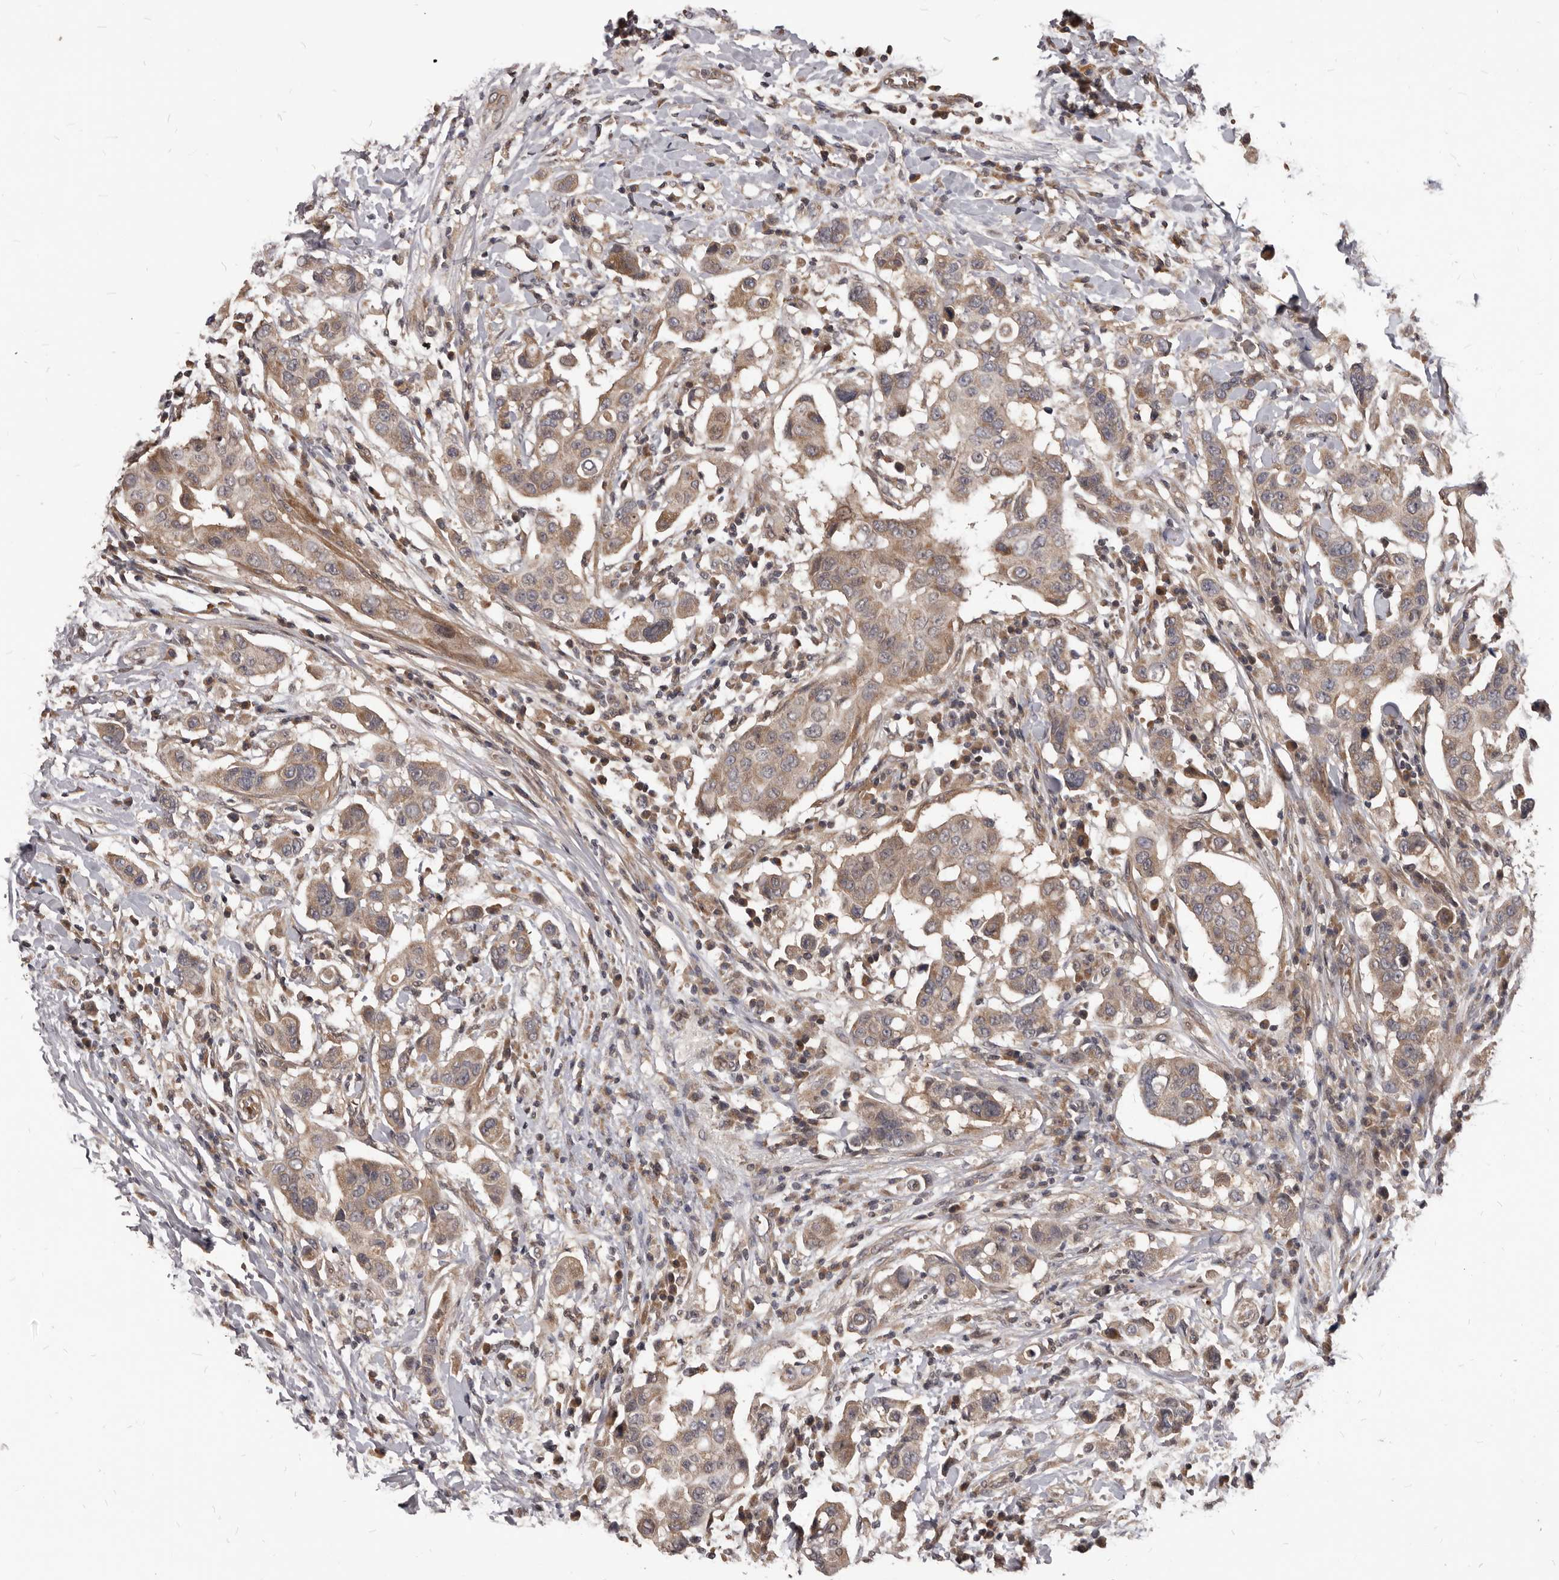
{"staining": {"intensity": "moderate", "quantity": ">75%", "location": "cytoplasmic/membranous"}, "tissue": "breast cancer", "cell_type": "Tumor cells", "image_type": "cancer", "snomed": [{"axis": "morphology", "description": "Duct carcinoma"}, {"axis": "topography", "description": "Breast"}], "caption": "Human breast invasive ductal carcinoma stained with a brown dye exhibits moderate cytoplasmic/membranous positive staining in approximately >75% of tumor cells.", "gene": "GABPB2", "patient": {"sex": "female", "age": 27}}